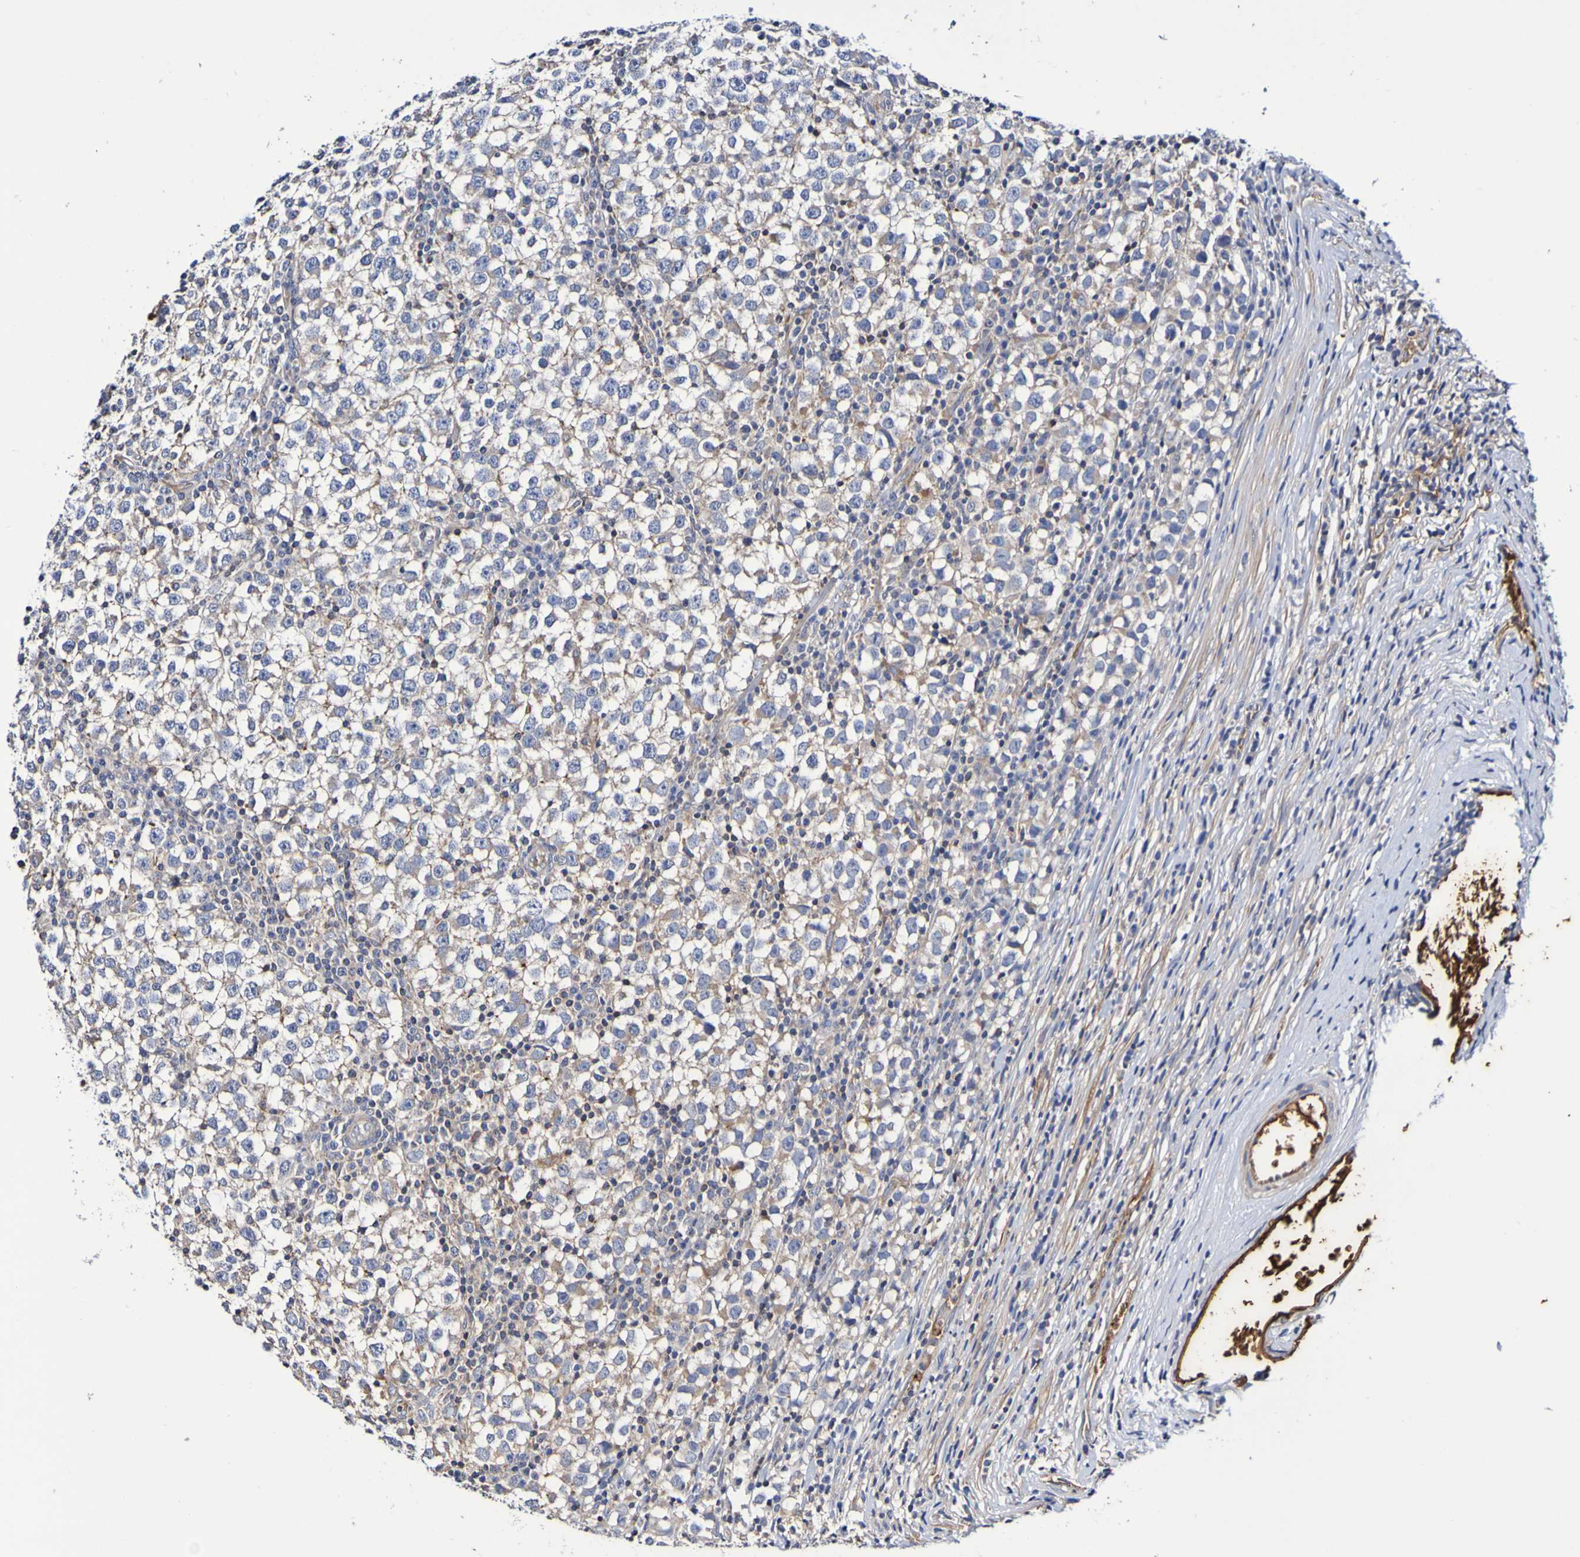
{"staining": {"intensity": "negative", "quantity": "none", "location": "none"}, "tissue": "testis cancer", "cell_type": "Tumor cells", "image_type": "cancer", "snomed": [{"axis": "morphology", "description": "Seminoma, NOS"}, {"axis": "topography", "description": "Testis"}], "caption": "An immunohistochemistry (IHC) histopathology image of seminoma (testis) is shown. There is no staining in tumor cells of seminoma (testis).", "gene": "WNT4", "patient": {"sex": "male", "age": 65}}